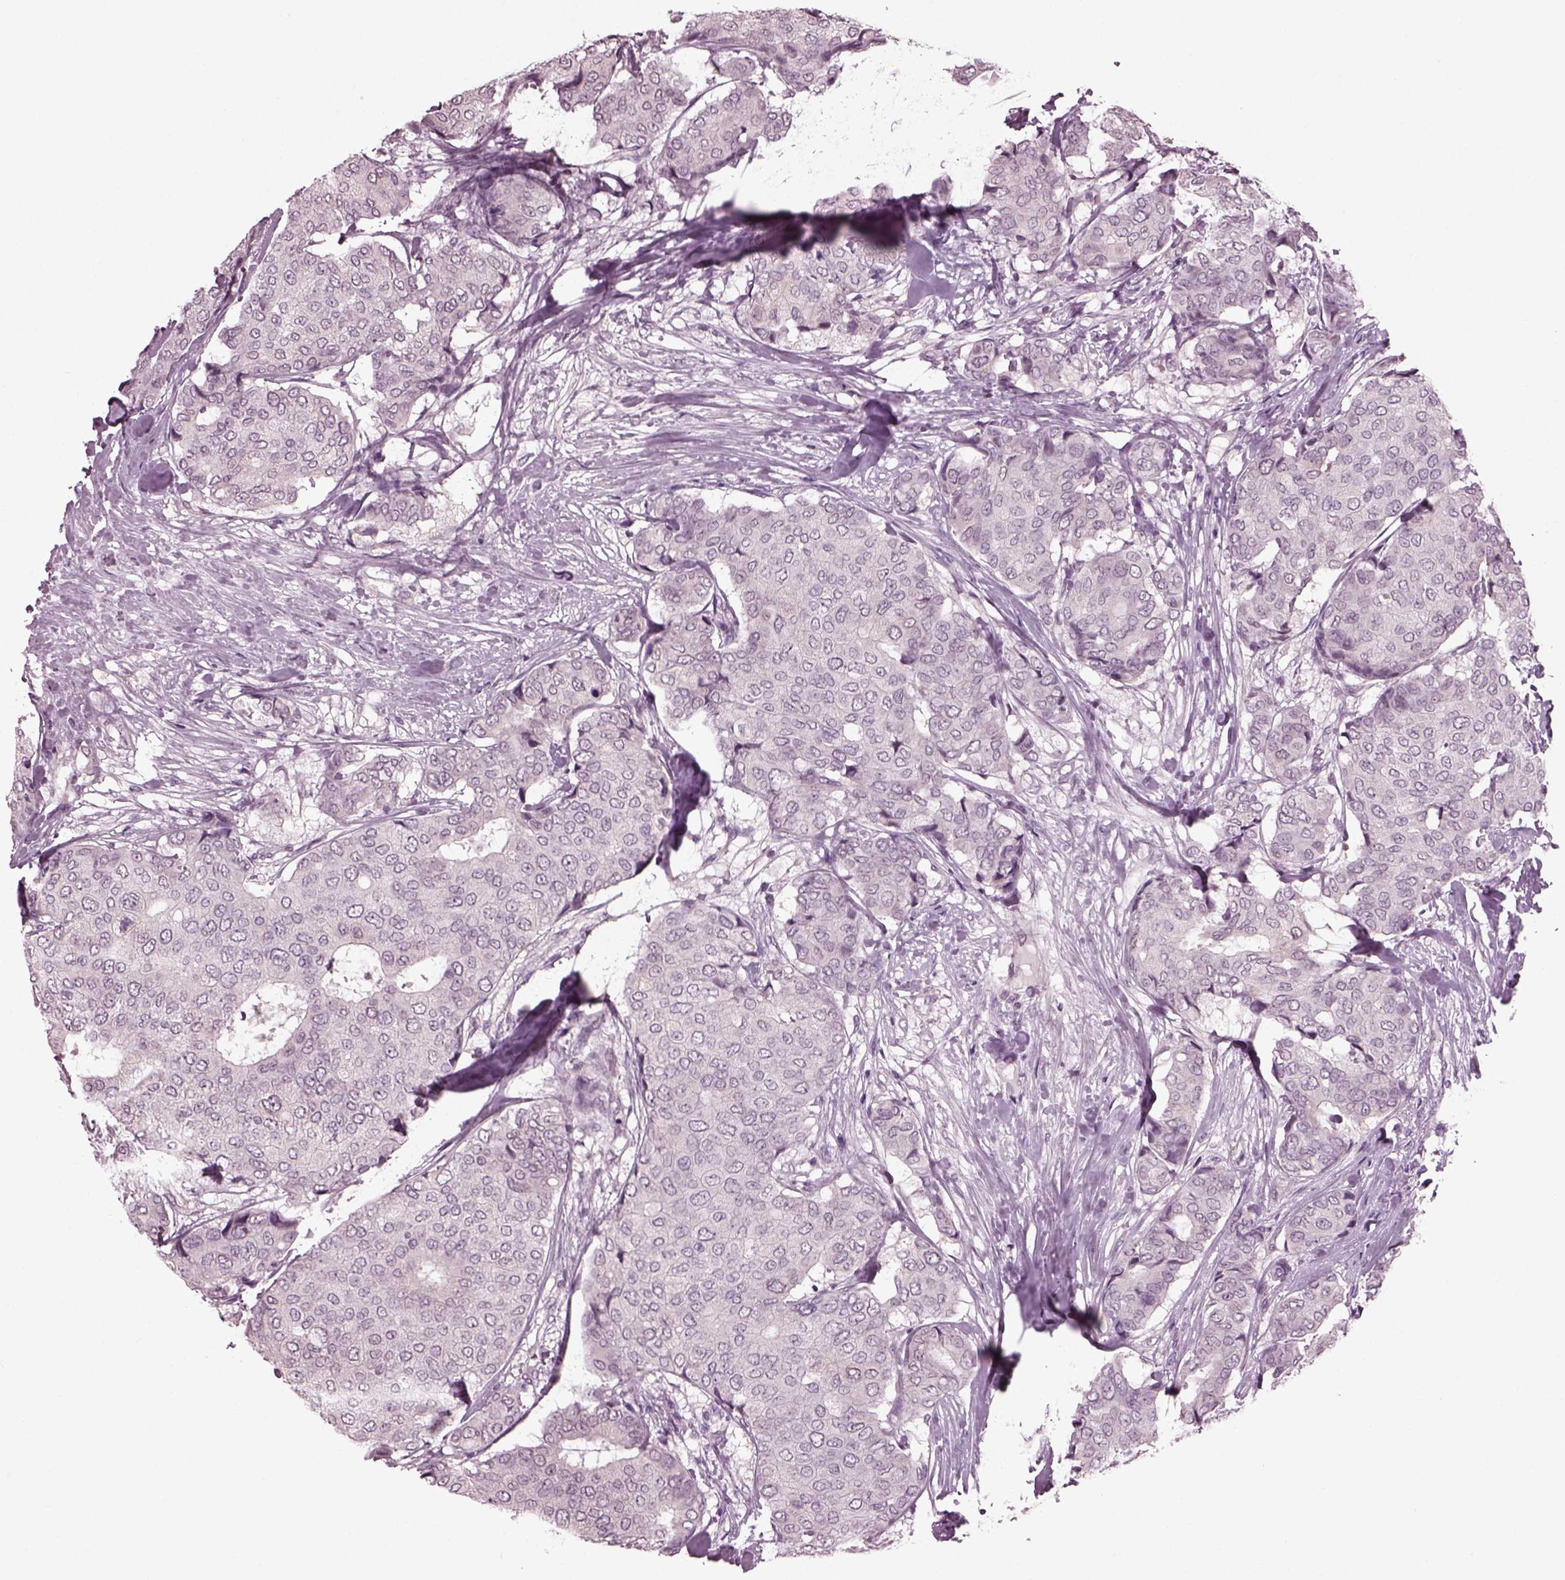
{"staining": {"intensity": "negative", "quantity": "none", "location": "none"}, "tissue": "breast cancer", "cell_type": "Tumor cells", "image_type": "cancer", "snomed": [{"axis": "morphology", "description": "Duct carcinoma"}, {"axis": "topography", "description": "Breast"}], "caption": "A histopathology image of breast cancer (infiltrating ductal carcinoma) stained for a protein demonstrates no brown staining in tumor cells.", "gene": "CLCN4", "patient": {"sex": "female", "age": 75}}